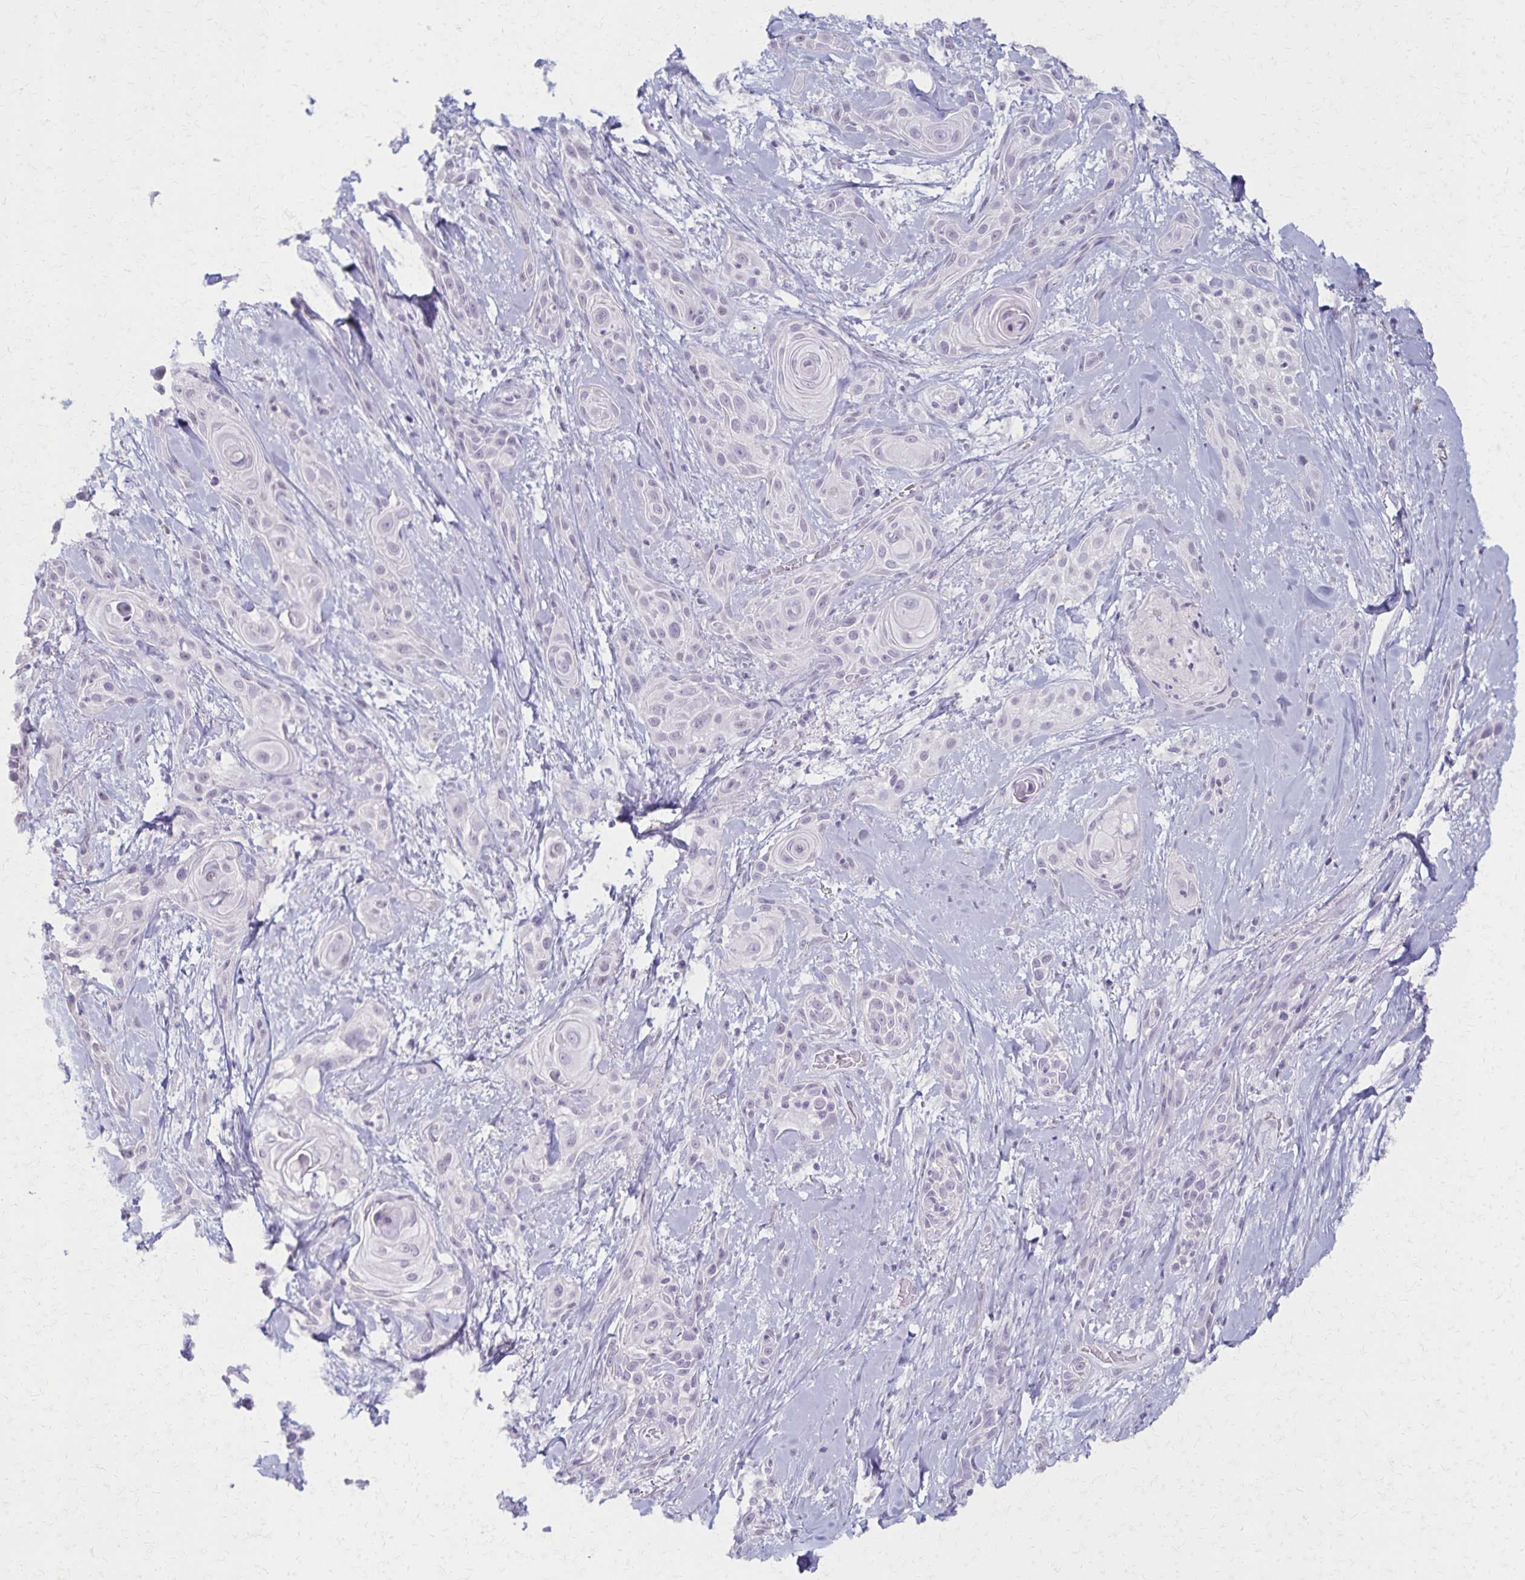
{"staining": {"intensity": "negative", "quantity": "none", "location": "none"}, "tissue": "skin cancer", "cell_type": "Tumor cells", "image_type": "cancer", "snomed": [{"axis": "morphology", "description": "Squamous cell carcinoma, NOS"}, {"axis": "topography", "description": "Skin"}, {"axis": "topography", "description": "Anal"}], "caption": "Photomicrograph shows no protein expression in tumor cells of skin cancer (squamous cell carcinoma) tissue. (Immunohistochemistry, brightfield microscopy, high magnification).", "gene": "MORC4", "patient": {"sex": "male", "age": 64}}